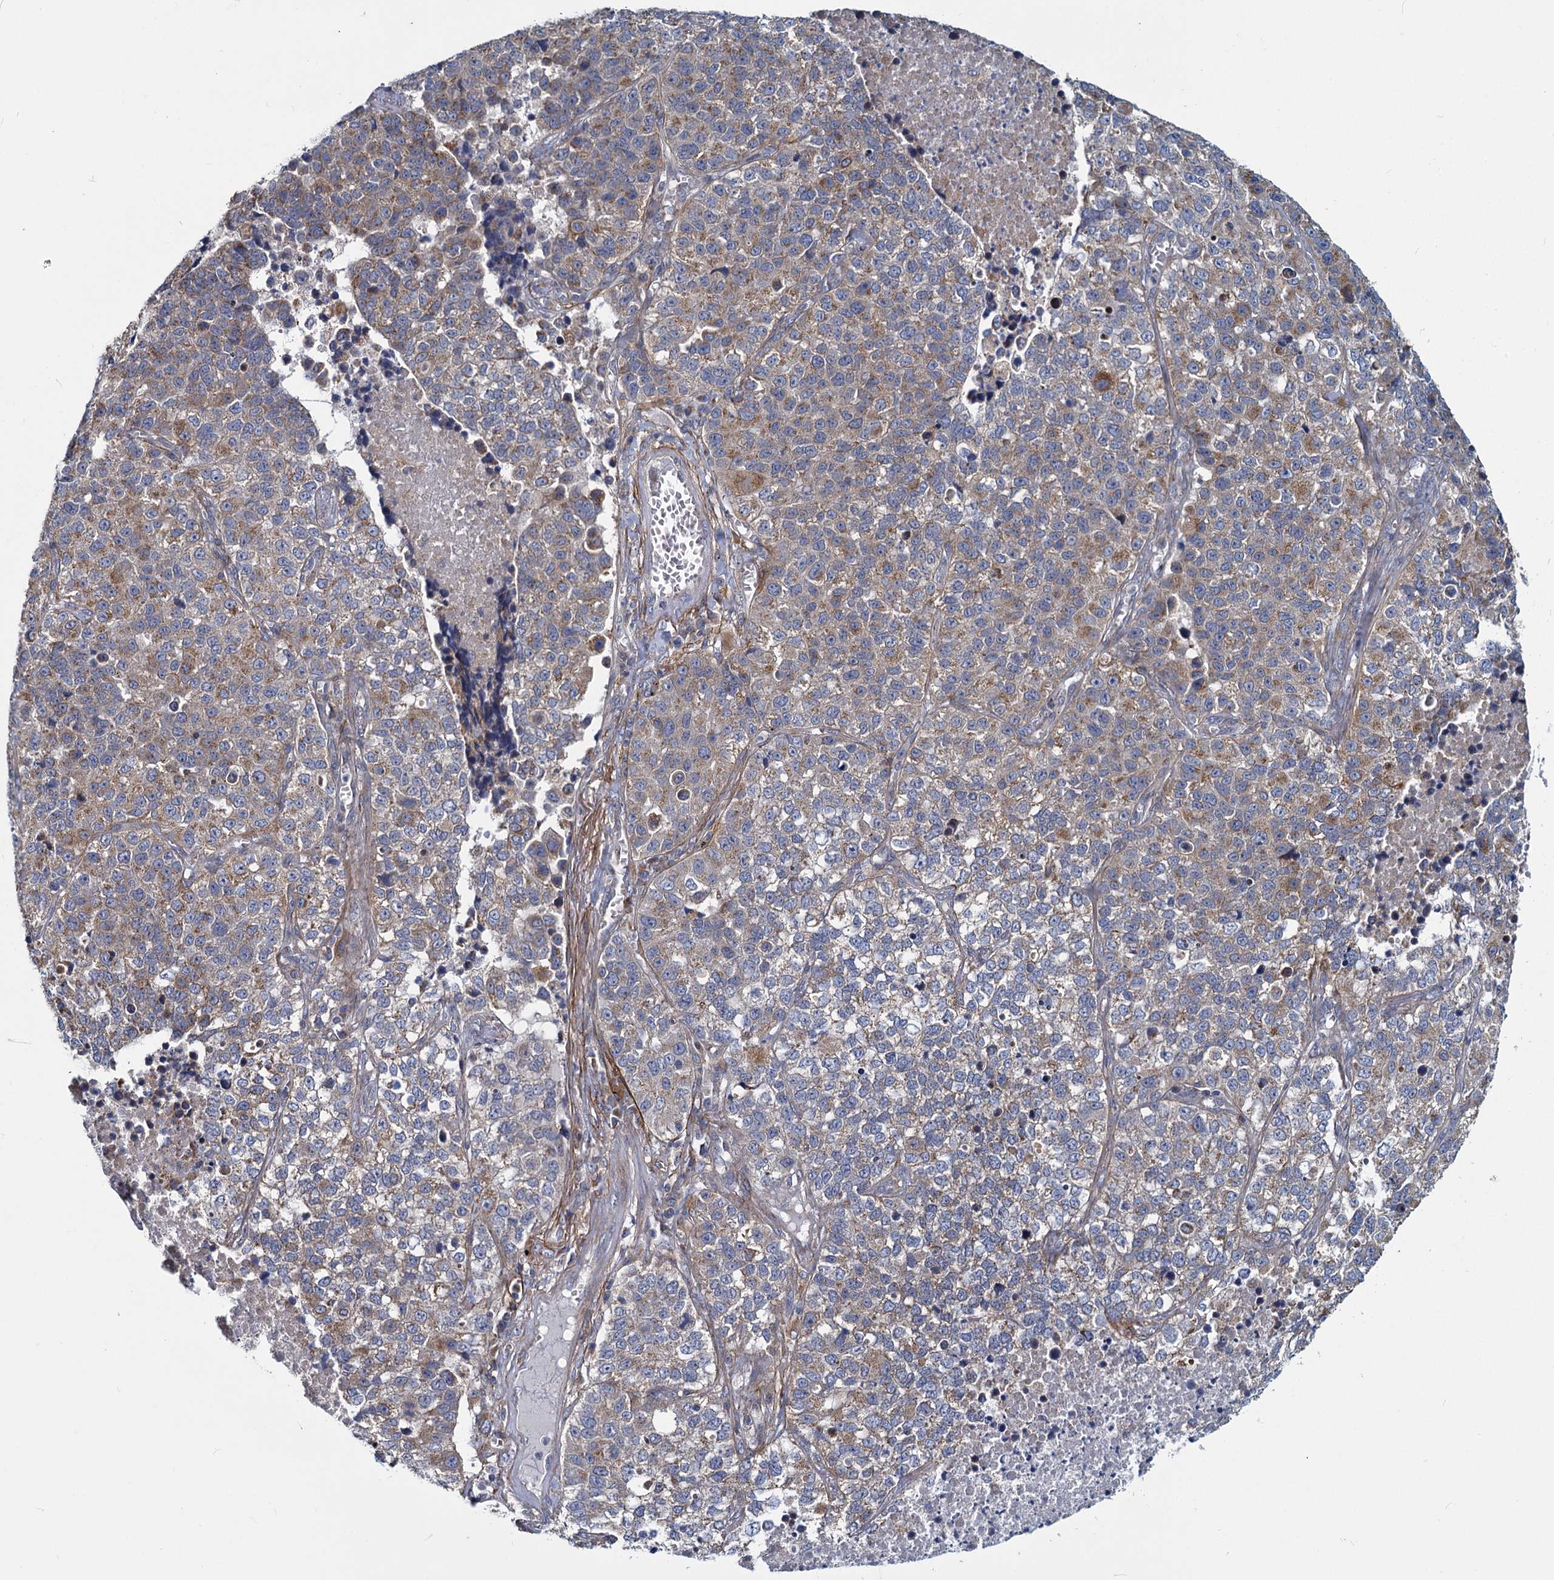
{"staining": {"intensity": "moderate", "quantity": "<25%", "location": "cytoplasmic/membranous"}, "tissue": "lung cancer", "cell_type": "Tumor cells", "image_type": "cancer", "snomed": [{"axis": "morphology", "description": "Adenocarcinoma, NOS"}, {"axis": "topography", "description": "Lung"}], "caption": "A micrograph of lung adenocarcinoma stained for a protein shows moderate cytoplasmic/membranous brown staining in tumor cells.", "gene": "ADCY2", "patient": {"sex": "male", "age": 49}}